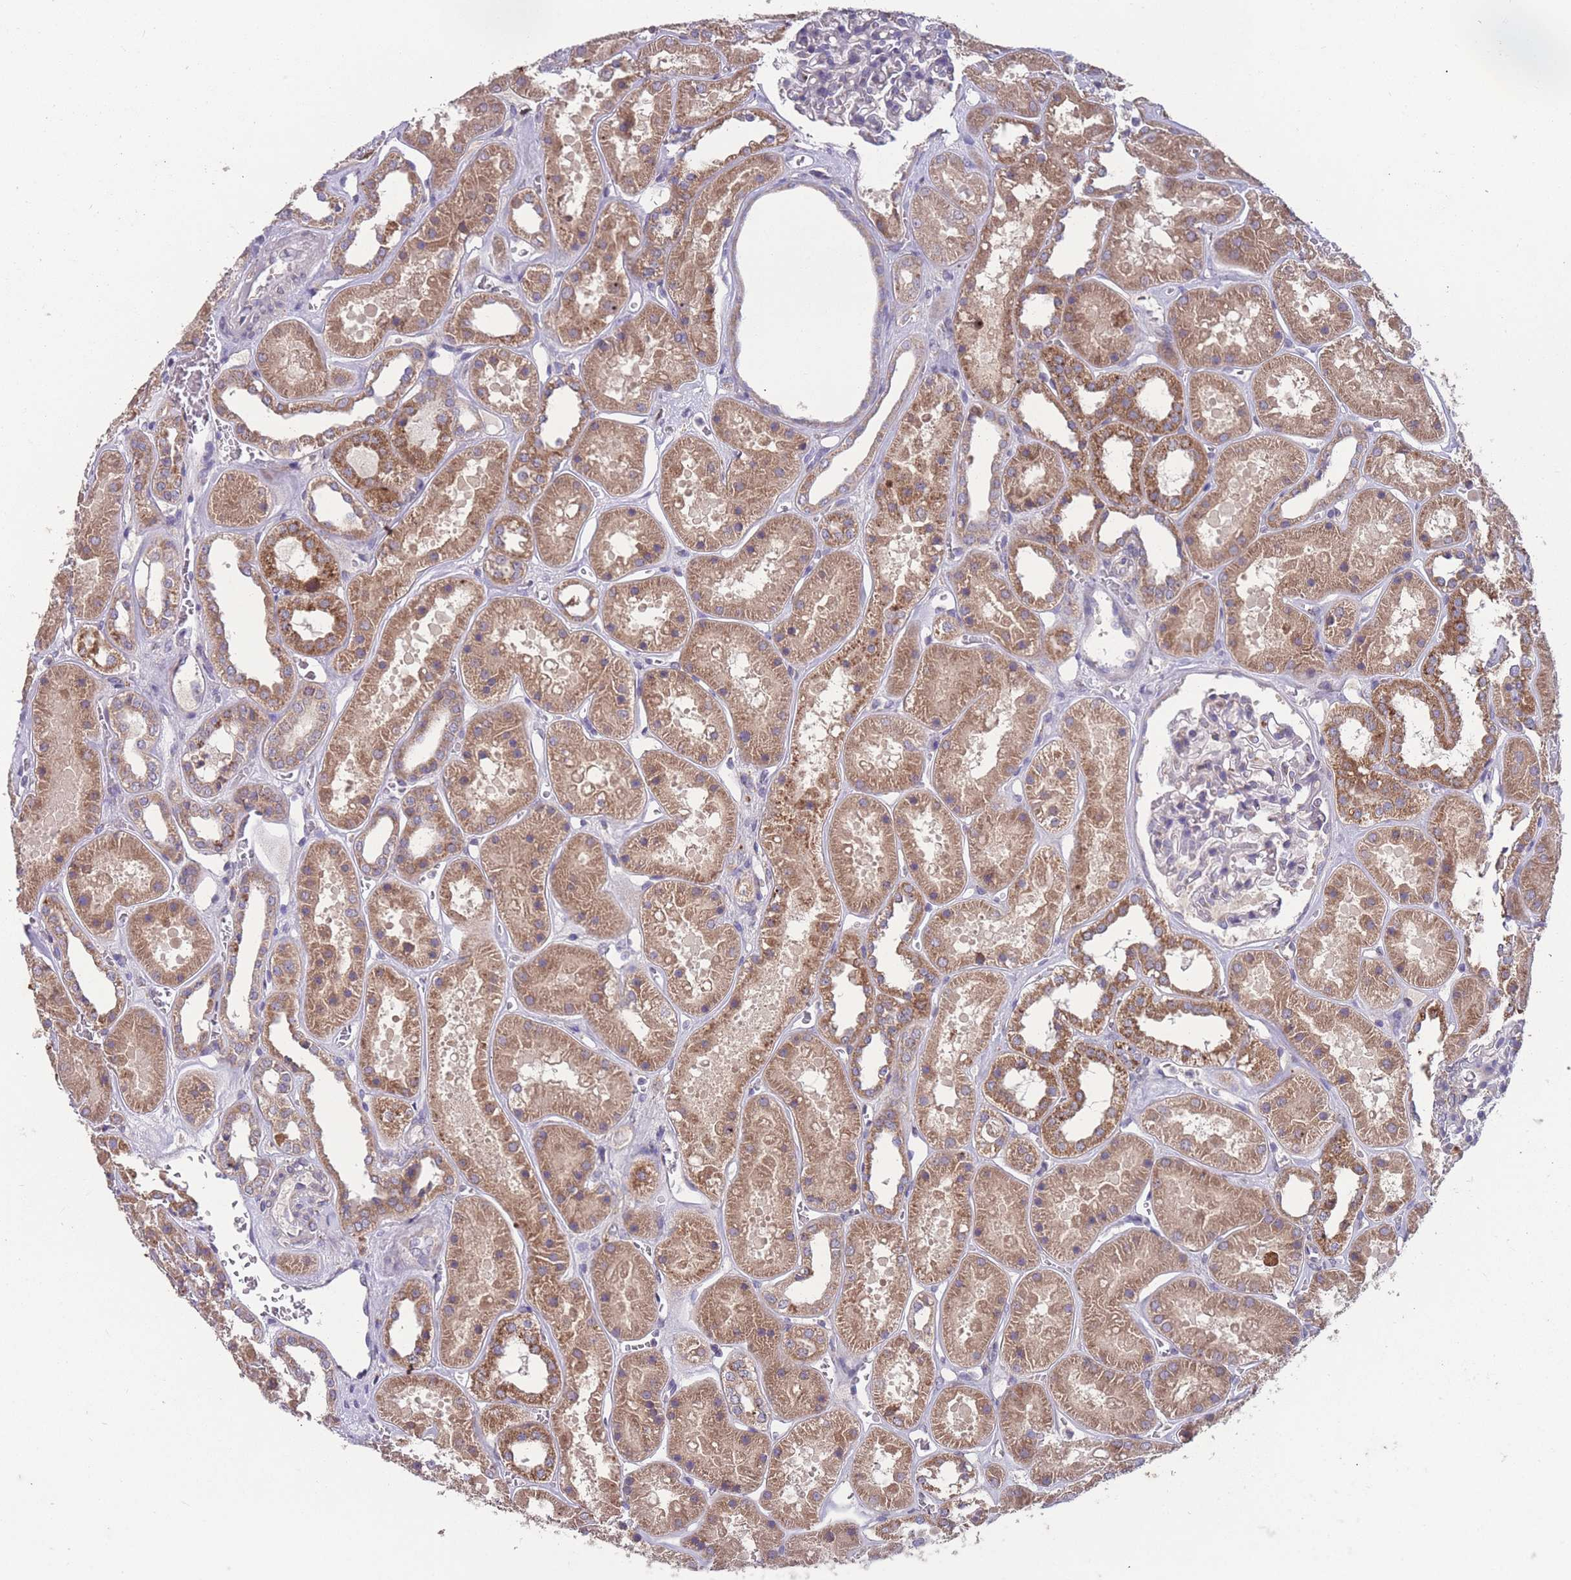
{"staining": {"intensity": "negative", "quantity": "none", "location": "none"}, "tissue": "kidney", "cell_type": "Cells in glomeruli", "image_type": "normal", "snomed": [{"axis": "morphology", "description": "Normal tissue, NOS"}, {"axis": "topography", "description": "Kidney"}], "caption": "This histopathology image is of unremarkable kidney stained with immunohistochemistry to label a protein in brown with the nuclei are counter-stained blue. There is no expression in cells in glomeruli. Nuclei are stained in blue.", "gene": "STIM2", "patient": {"sex": "female", "age": 41}}